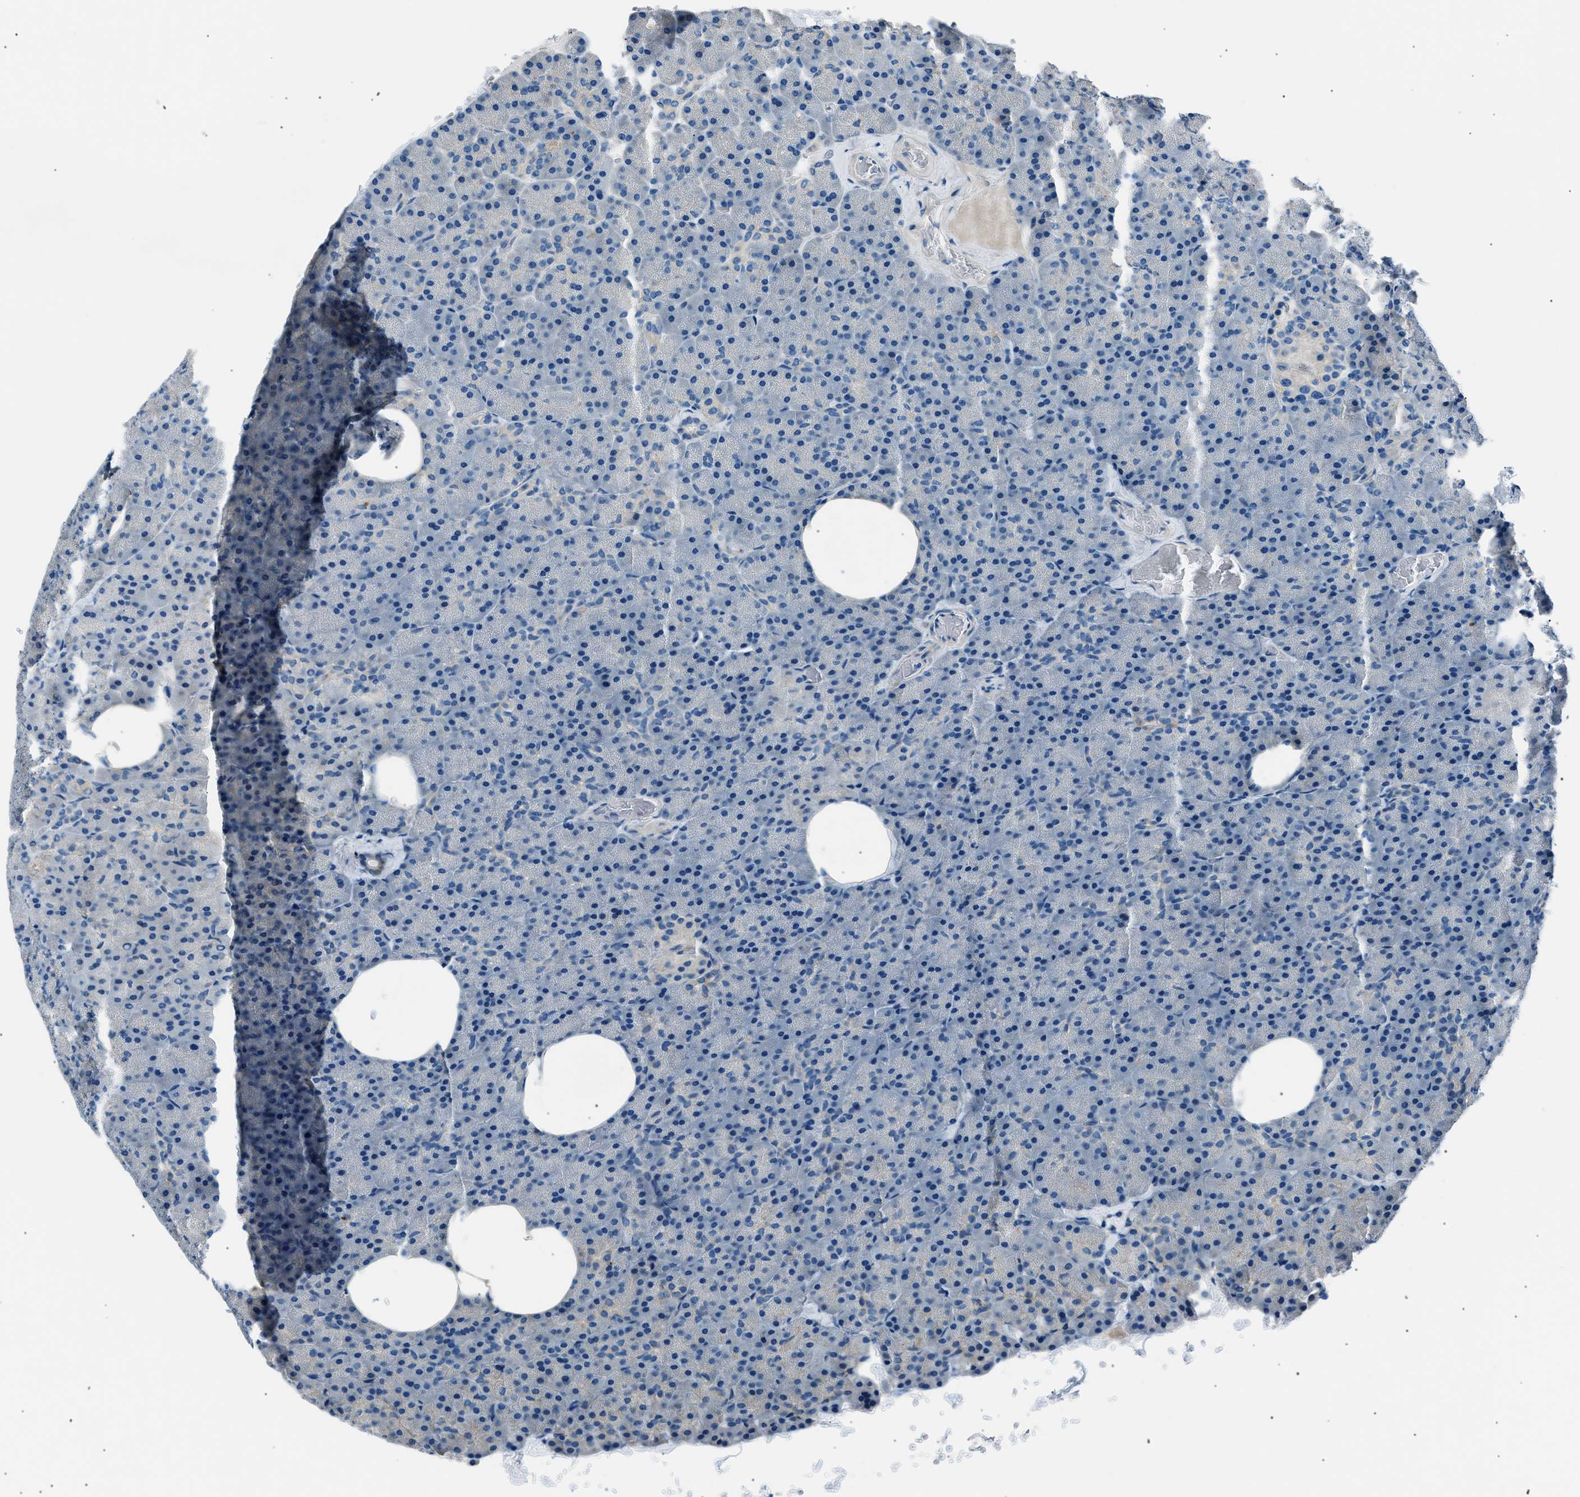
{"staining": {"intensity": "moderate", "quantity": "<25%", "location": "cytoplasmic/membranous"}, "tissue": "pancreas", "cell_type": "Exocrine glandular cells", "image_type": "normal", "snomed": [{"axis": "morphology", "description": "Normal tissue, NOS"}, {"axis": "topography", "description": "Pancreas"}], "caption": "Pancreas stained with DAB (3,3'-diaminobenzidine) IHC shows low levels of moderate cytoplasmic/membranous staining in approximately <25% of exocrine glandular cells.", "gene": "LRRC37B", "patient": {"sex": "female", "age": 35}}